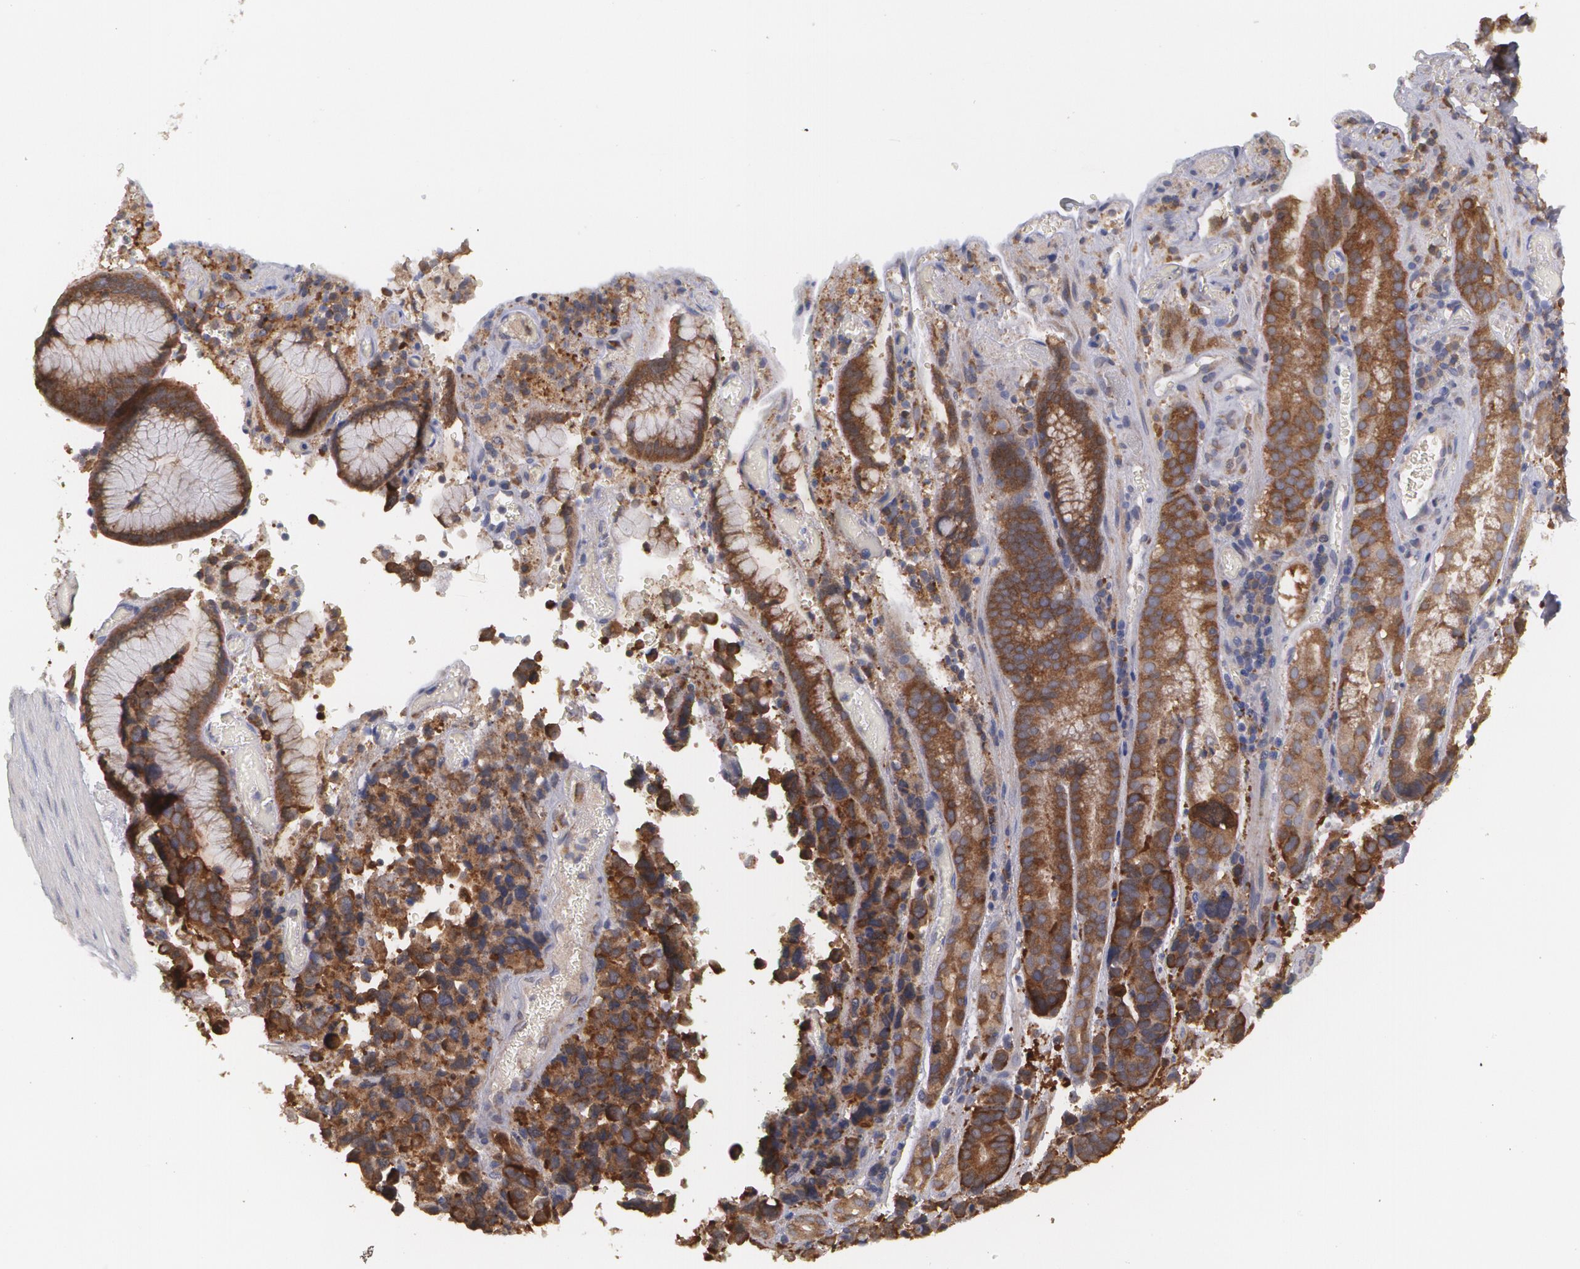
{"staining": {"intensity": "strong", "quantity": ">75%", "location": "cytoplasmic/membranous"}, "tissue": "stomach cancer", "cell_type": "Tumor cells", "image_type": "cancer", "snomed": [{"axis": "morphology", "description": "Adenocarcinoma, NOS"}, {"axis": "topography", "description": "Stomach, upper"}], "caption": "About >75% of tumor cells in human adenocarcinoma (stomach) display strong cytoplasmic/membranous protein staining as visualized by brown immunohistochemical staining.", "gene": "MTHFD1", "patient": {"sex": "male", "age": 71}}